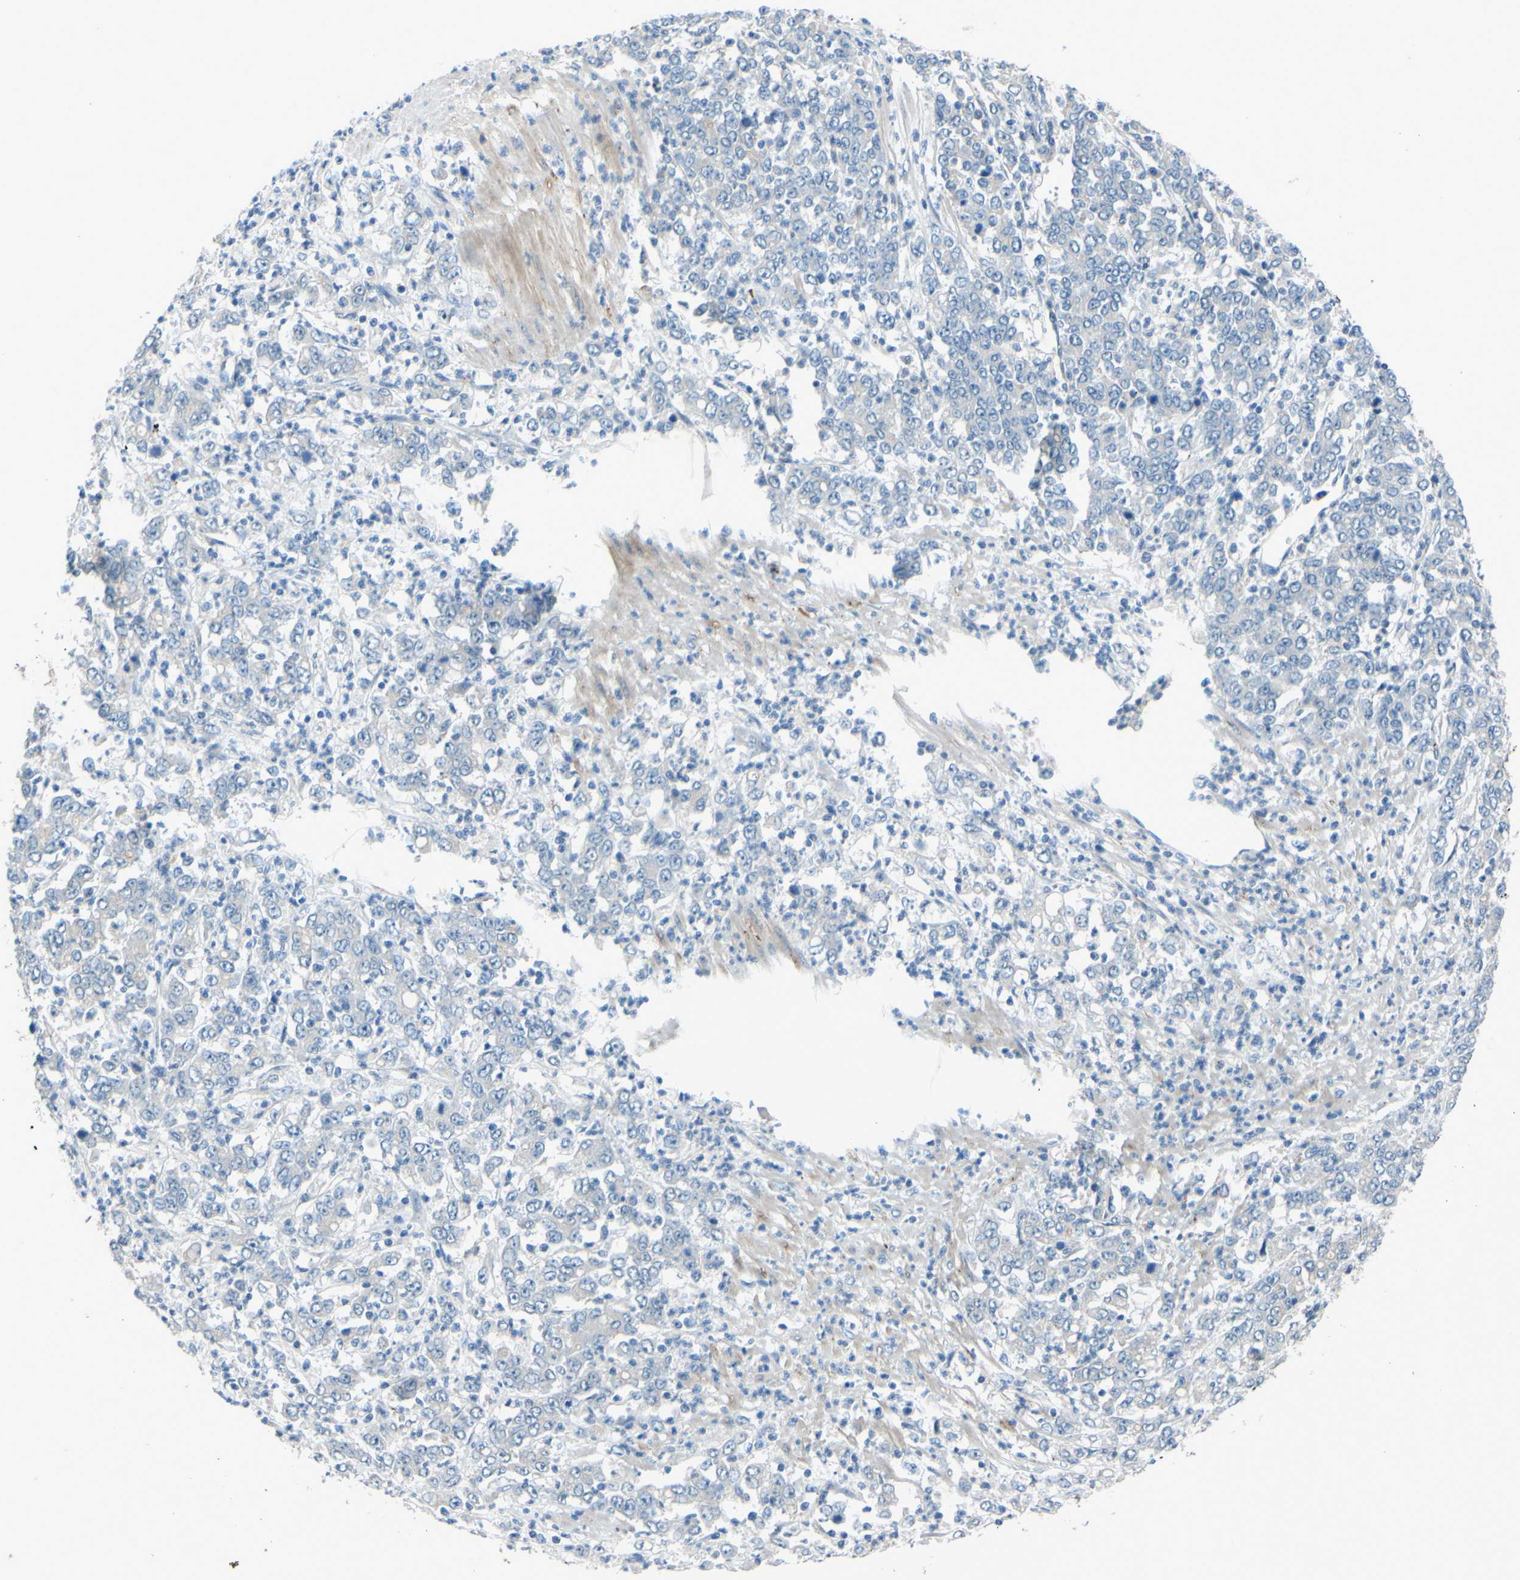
{"staining": {"intensity": "negative", "quantity": "none", "location": "none"}, "tissue": "stomach cancer", "cell_type": "Tumor cells", "image_type": "cancer", "snomed": [{"axis": "morphology", "description": "Adenocarcinoma, NOS"}, {"axis": "topography", "description": "Stomach, lower"}], "caption": "Tumor cells show no significant positivity in adenocarcinoma (stomach).", "gene": "ARHGAP1", "patient": {"sex": "female", "age": 71}}